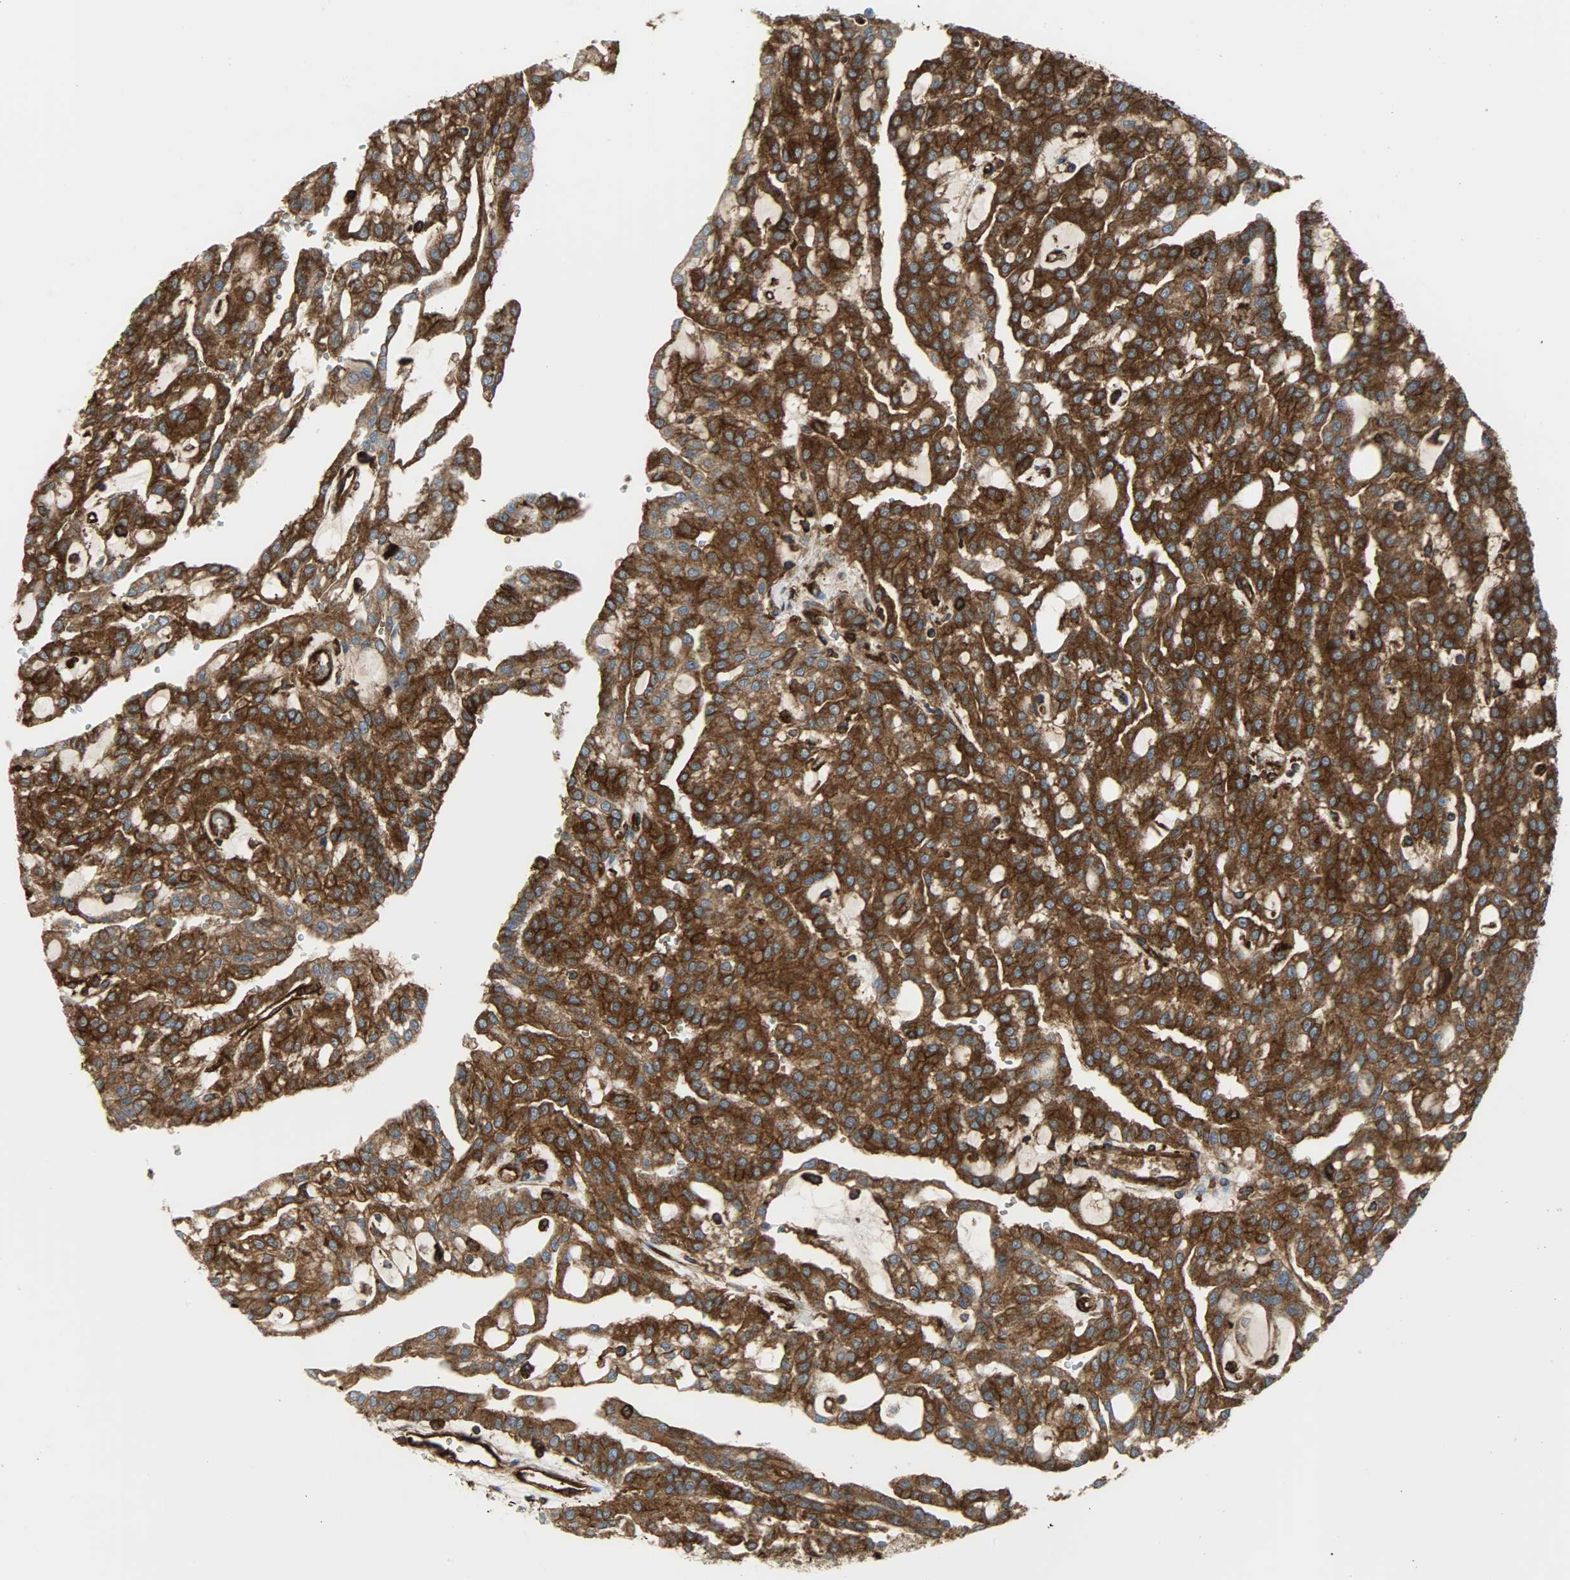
{"staining": {"intensity": "strong", "quantity": ">75%", "location": "cytoplasmic/membranous"}, "tissue": "renal cancer", "cell_type": "Tumor cells", "image_type": "cancer", "snomed": [{"axis": "morphology", "description": "Adenocarcinoma, NOS"}, {"axis": "topography", "description": "Kidney"}], "caption": "There is high levels of strong cytoplasmic/membranous positivity in tumor cells of renal cancer, as demonstrated by immunohistochemical staining (brown color).", "gene": "VASP", "patient": {"sex": "male", "age": 63}}